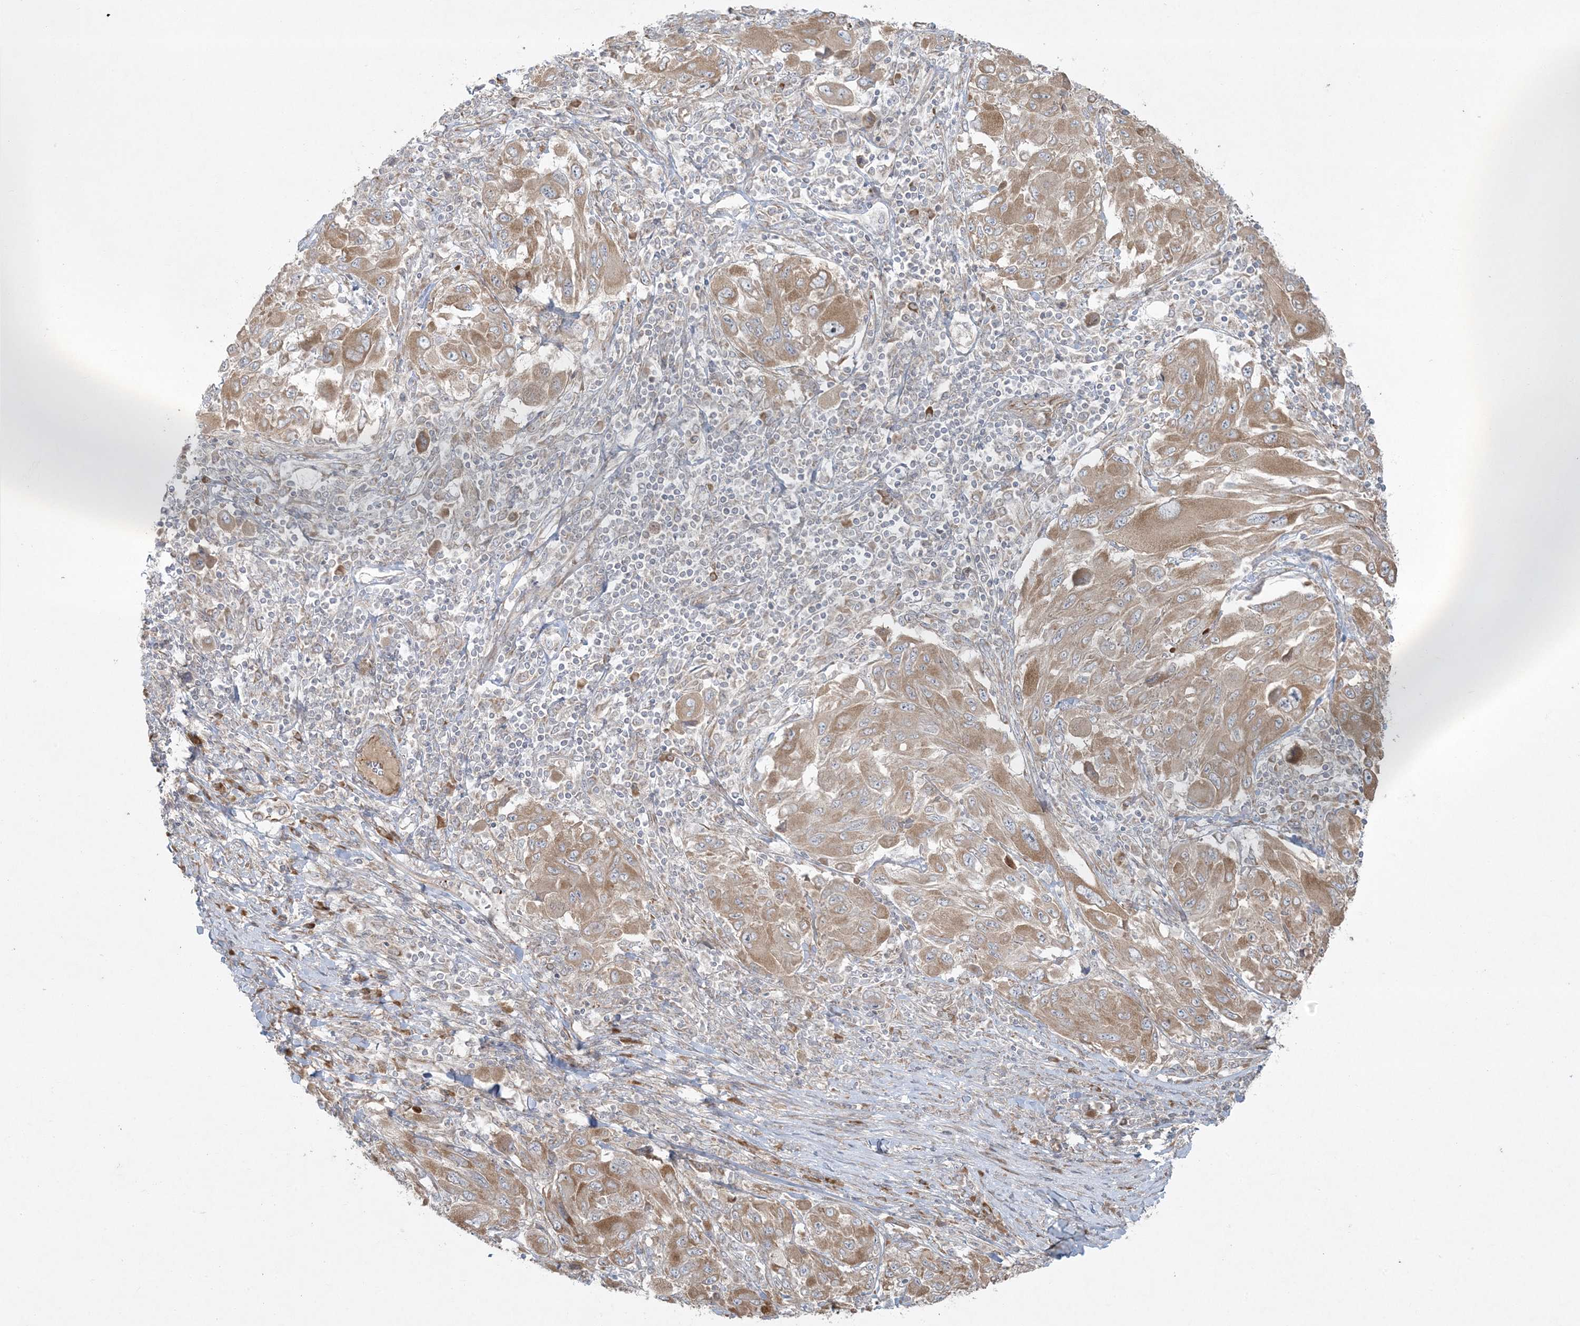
{"staining": {"intensity": "moderate", "quantity": ">75%", "location": "cytoplasmic/membranous"}, "tissue": "melanoma", "cell_type": "Tumor cells", "image_type": "cancer", "snomed": [{"axis": "morphology", "description": "Malignant melanoma, NOS"}, {"axis": "topography", "description": "Skin"}], "caption": "Immunohistochemistry (IHC) (DAB (3,3'-diaminobenzidine)) staining of human malignant melanoma exhibits moderate cytoplasmic/membranous protein staining in approximately >75% of tumor cells. The staining is performed using DAB (3,3'-diaminobenzidine) brown chromogen to label protein expression. The nuclei are counter-stained blue using hematoxylin.", "gene": "ZNF263", "patient": {"sex": "female", "age": 91}}